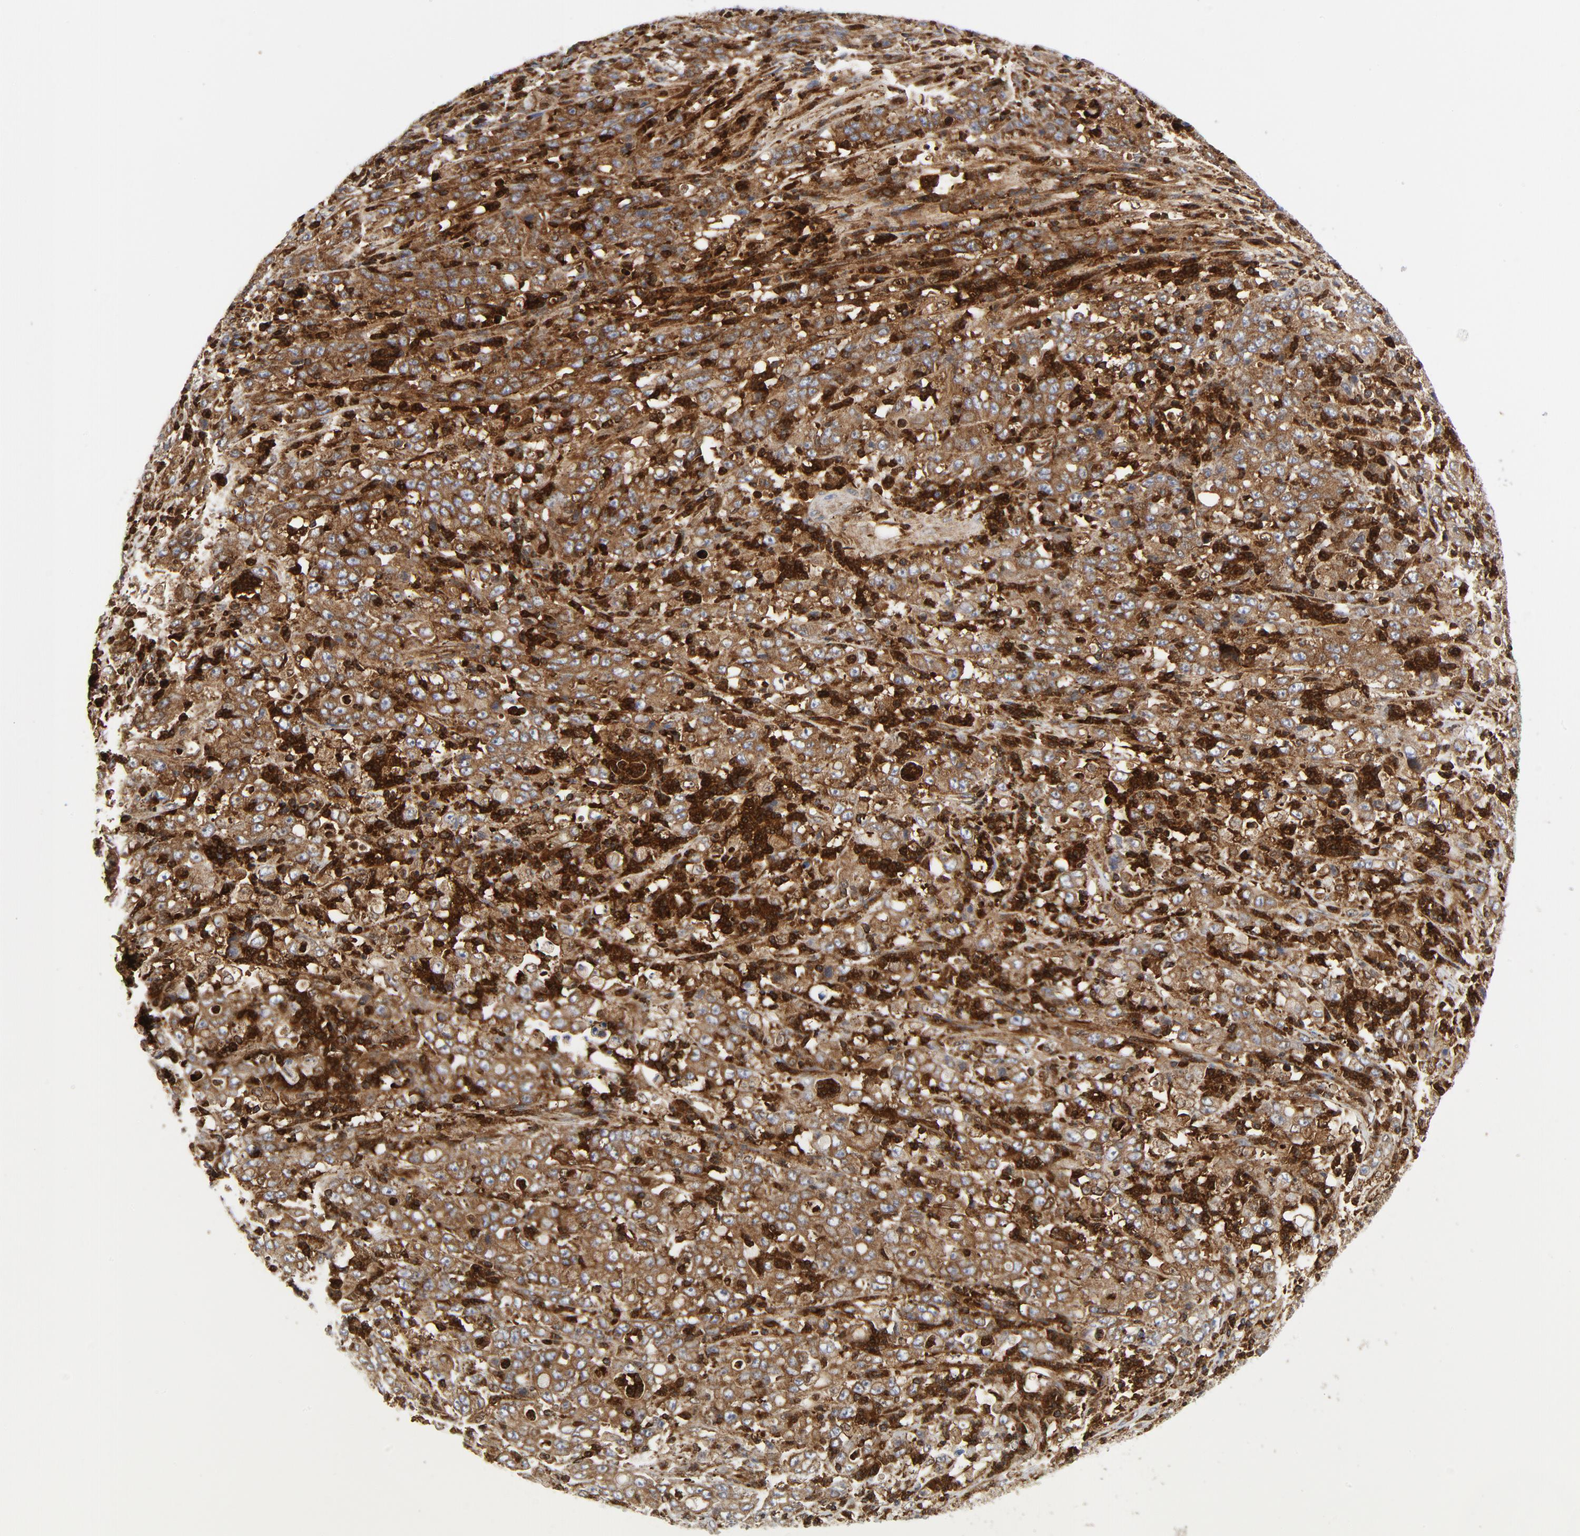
{"staining": {"intensity": "moderate", "quantity": ">75%", "location": "cytoplasmic/membranous"}, "tissue": "stomach cancer", "cell_type": "Tumor cells", "image_type": "cancer", "snomed": [{"axis": "morphology", "description": "Adenocarcinoma, NOS"}, {"axis": "topography", "description": "Stomach, lower"}], "caption": "Brown immunohistochemical staining in human stomach adenocarcinoma displays moderate cytoplasmic/membranous positivity in about >75% of tumor cells.", "gene": "YES1", "patient": {"sex": "female", "age": 71}}